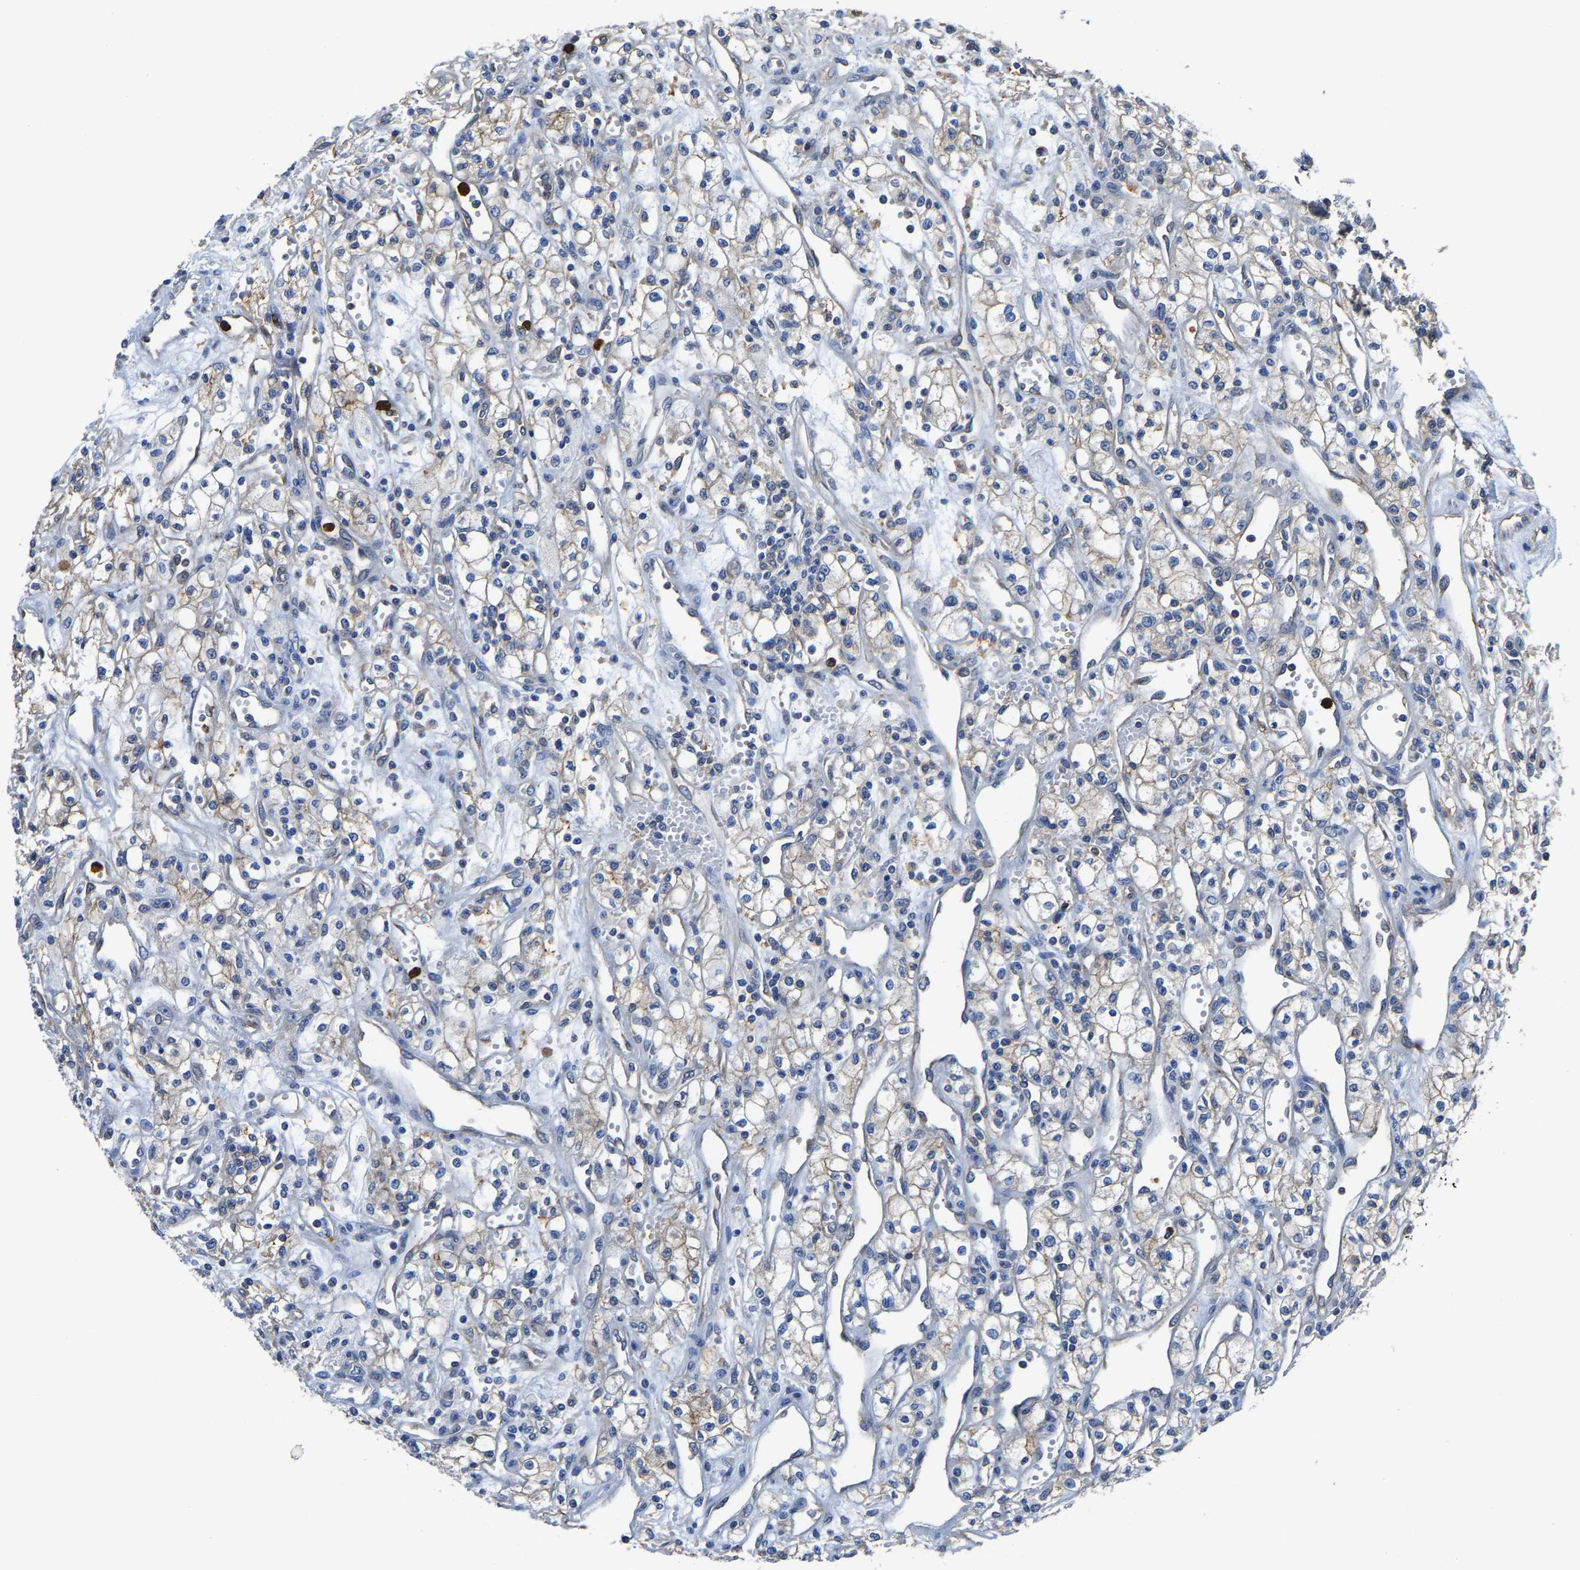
{"staining": {"intensity": "weak", "quantity": "25%-75%", "location": "cytoplasmic/membranous"}, "tissue": "renal cancer", "cell_type": "Tumor cells", "image_type": "cancer", "snomed": [{"axis": "morphology", "description": "Adenocarcinoma, NOS"}, {"axis": "topography", "description": "Kidney"}], "caption": "A histopathology image of renal cancer (adenocarcinoma) stained for a protein reveals weak cytoplasmic/membranous brown staining in tumor cells. Nuclei are stained in blue.", "gene": "TRAF6", "patient": {"sex": "male", "age": 59}}